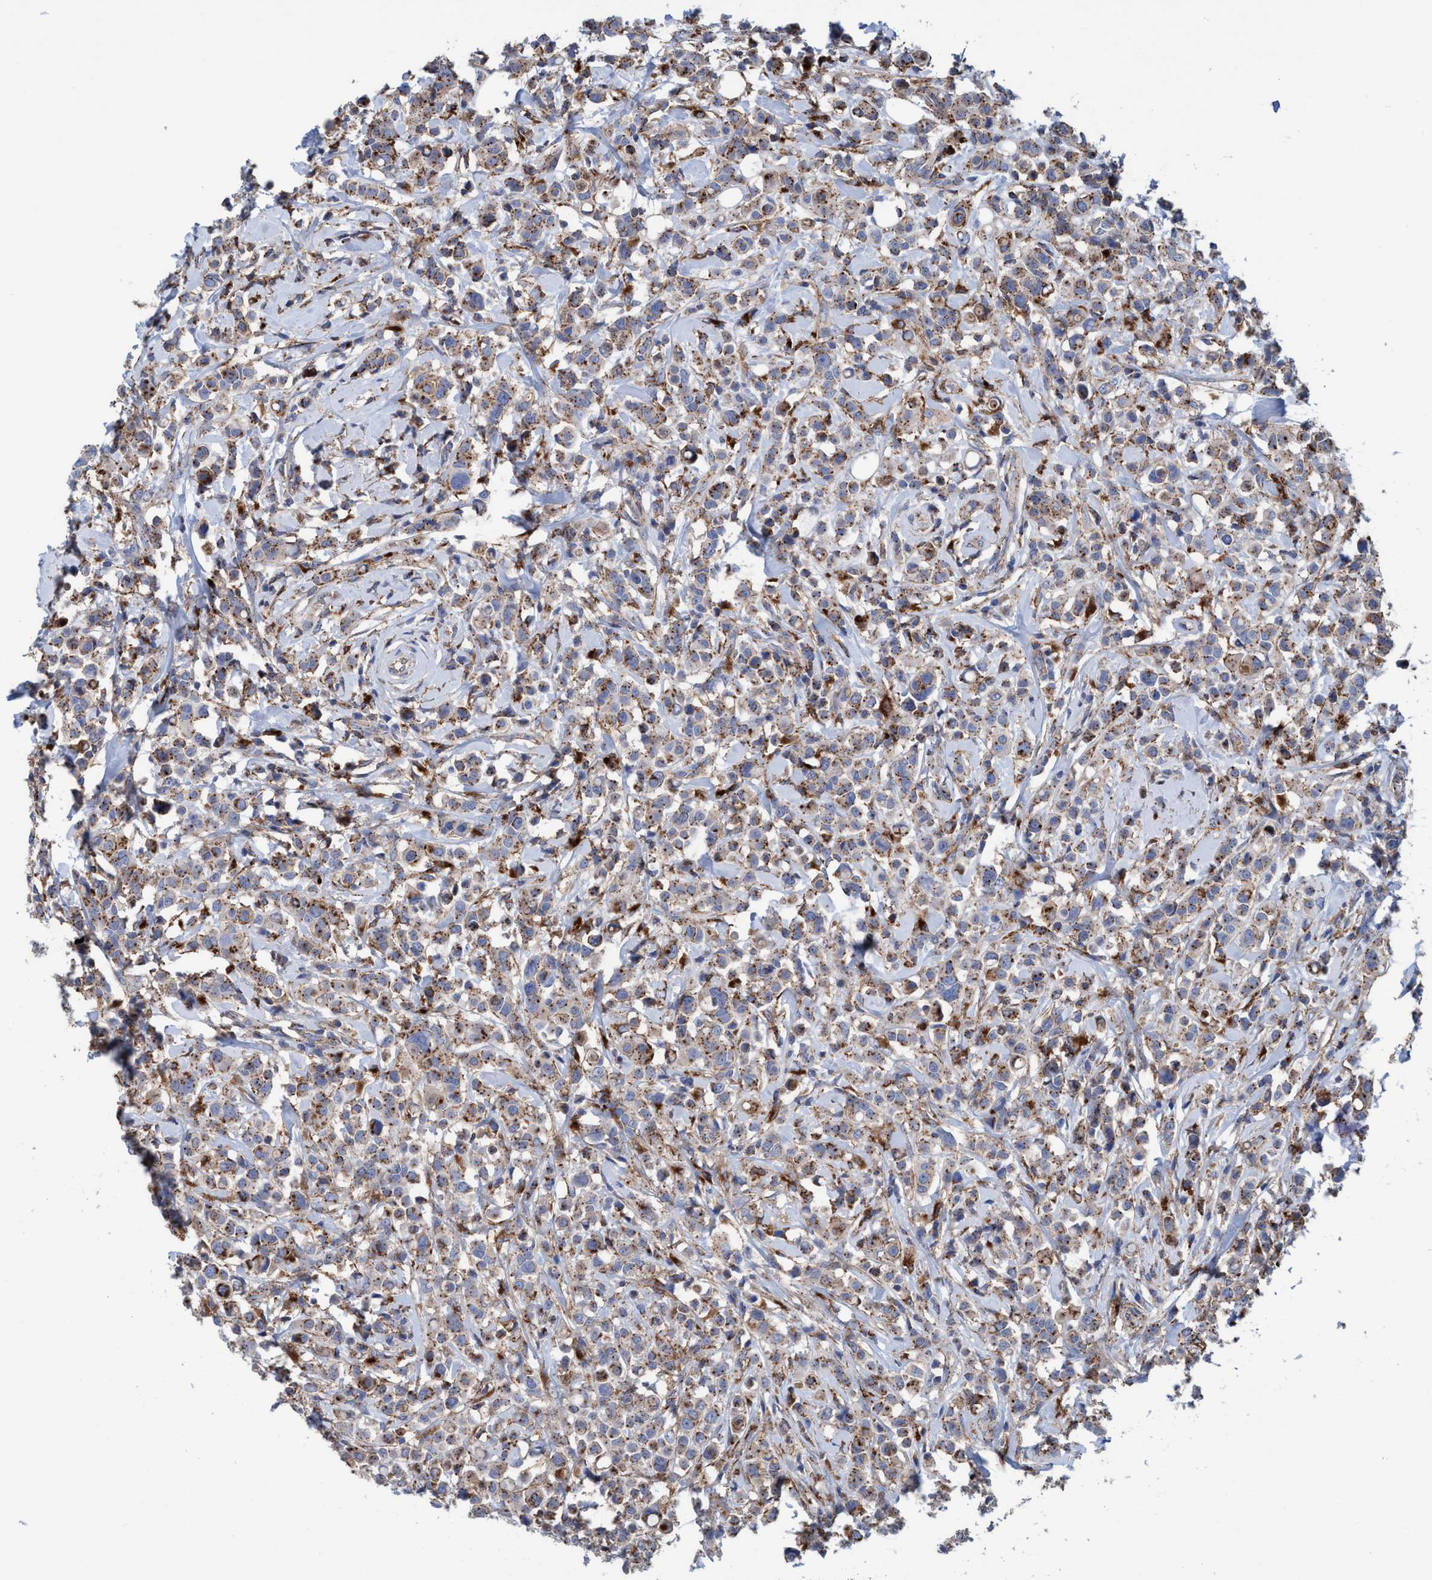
{"staining": {"intensity": "moderate", "quantity": ">75%", "location": "cytoplasmic/membranous"}, "tissue": "breast cancer", "cell_type": "Tumor cells", "image_type": "cancer", "snomed": [{"axis": "morphology", "description": "Duct carcinoma"}, {"axis": "topography", "description": "Breast"}], "caption": "A histopathology image of human breast cancer stained for a protein exhibits moderate cytoplasmic/membranous brown staining in tumor cells. Immunohistochemistry stains the protein in brown and the nuclei are stained blue.", "gene": "TRIM65", "patient": {"sex": "female", "age": 27}}